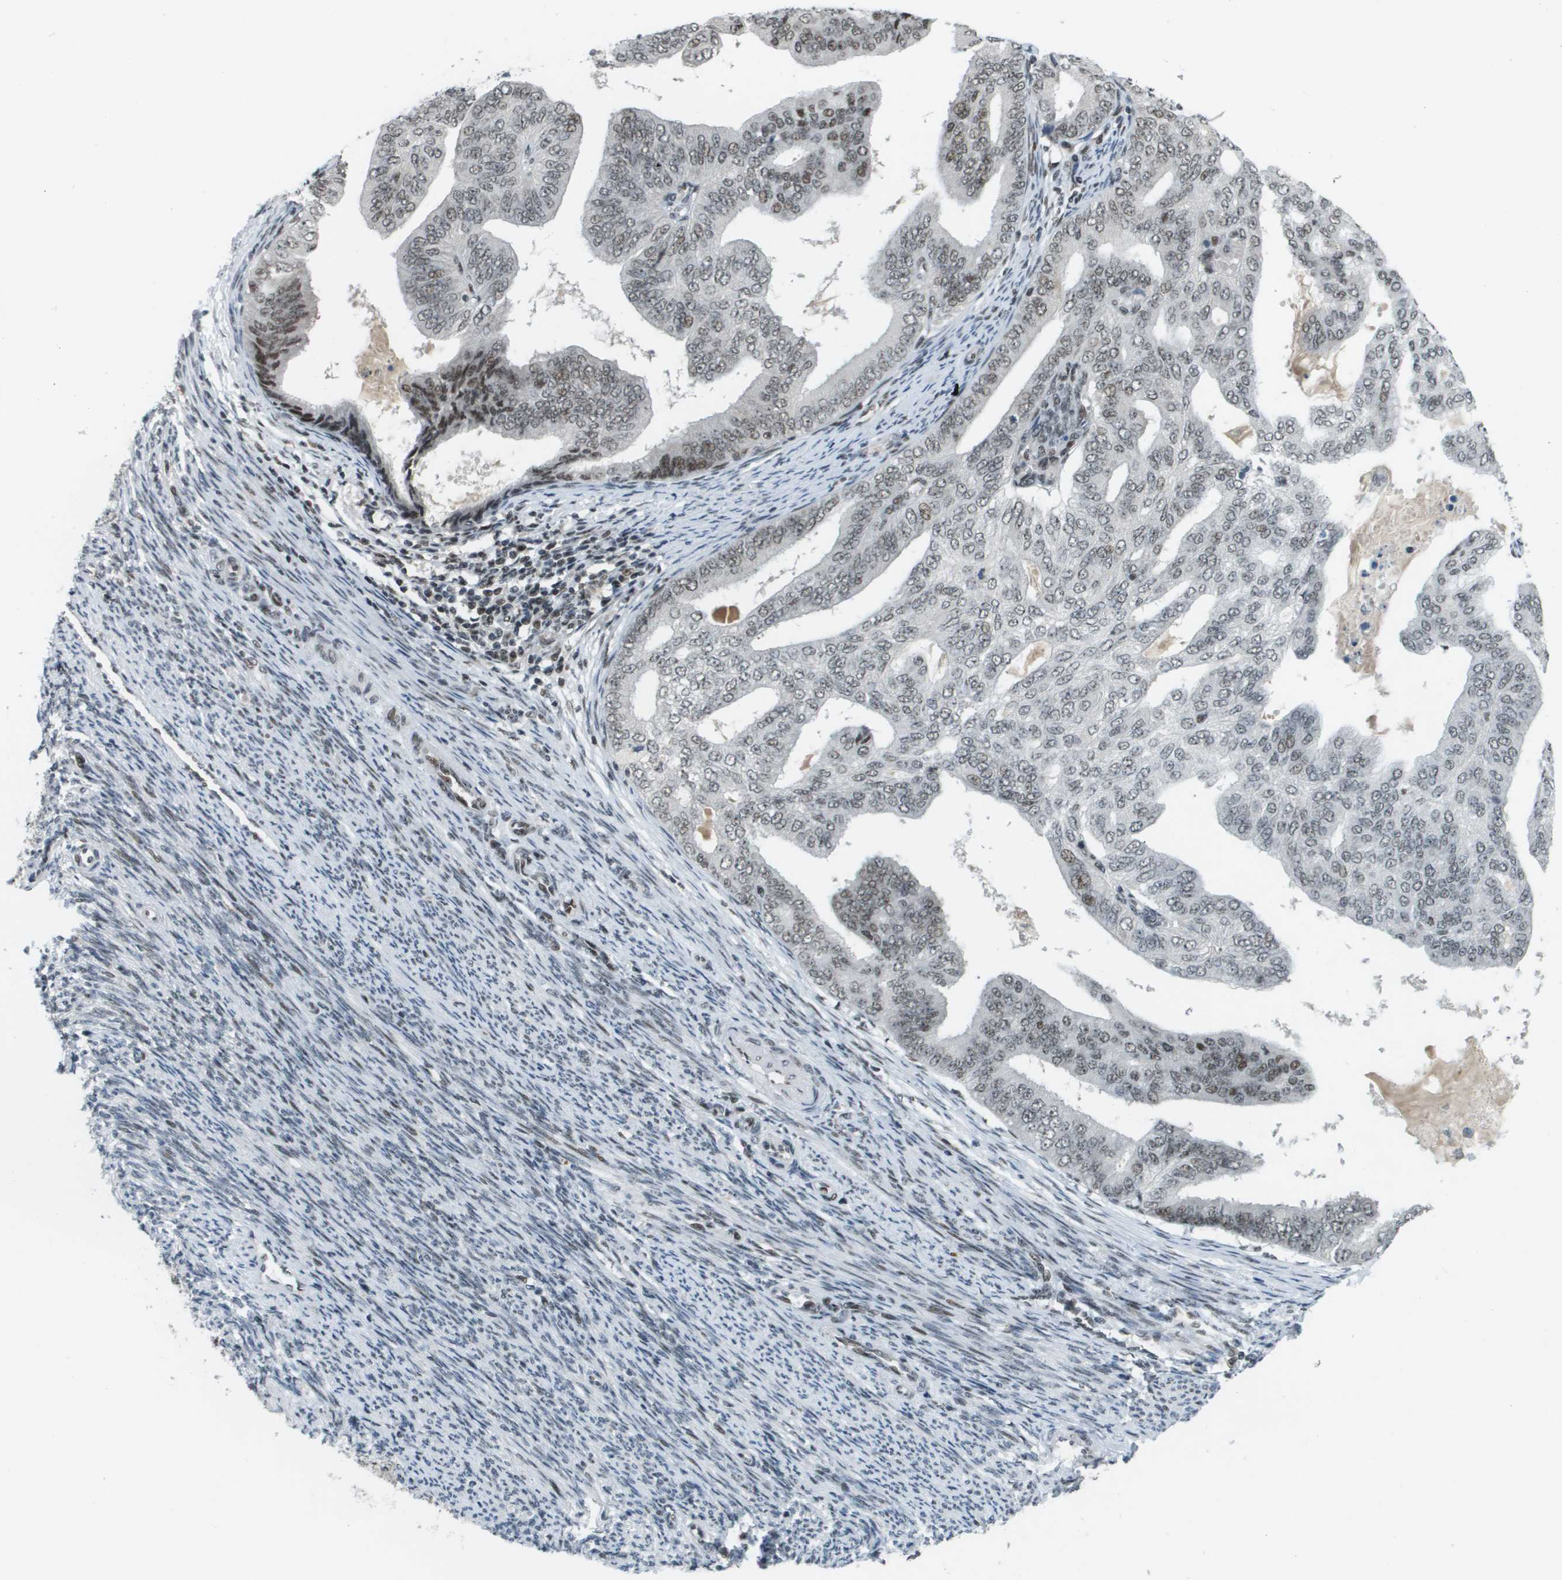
{"staining": {"intensity": "moderate", "quantity": "<25%", "location": "nuclear"}, "tissue": "endometrial cancer", "cell_type": "Tumor cells", "image_type": "cancer", "snomed": [{"axis": "morphology", "description": "Adenocarcinoma, NOS"}, {"axis": "topography", "description": "Endometrium"}], "caption": "The micrograph shows immunohistochemical staining of adenocarcinoma (endometrial). There is moderate nuclear expression is present in approximately <25% of tumor cells. The staining was performed using DAB to visualize the protein expression in brown, while the nuclei were stained in blue with hematoxylin (Magnification: 20x).", "gene": "IRF7", "patient": {"sex": "female", "age": 58}}